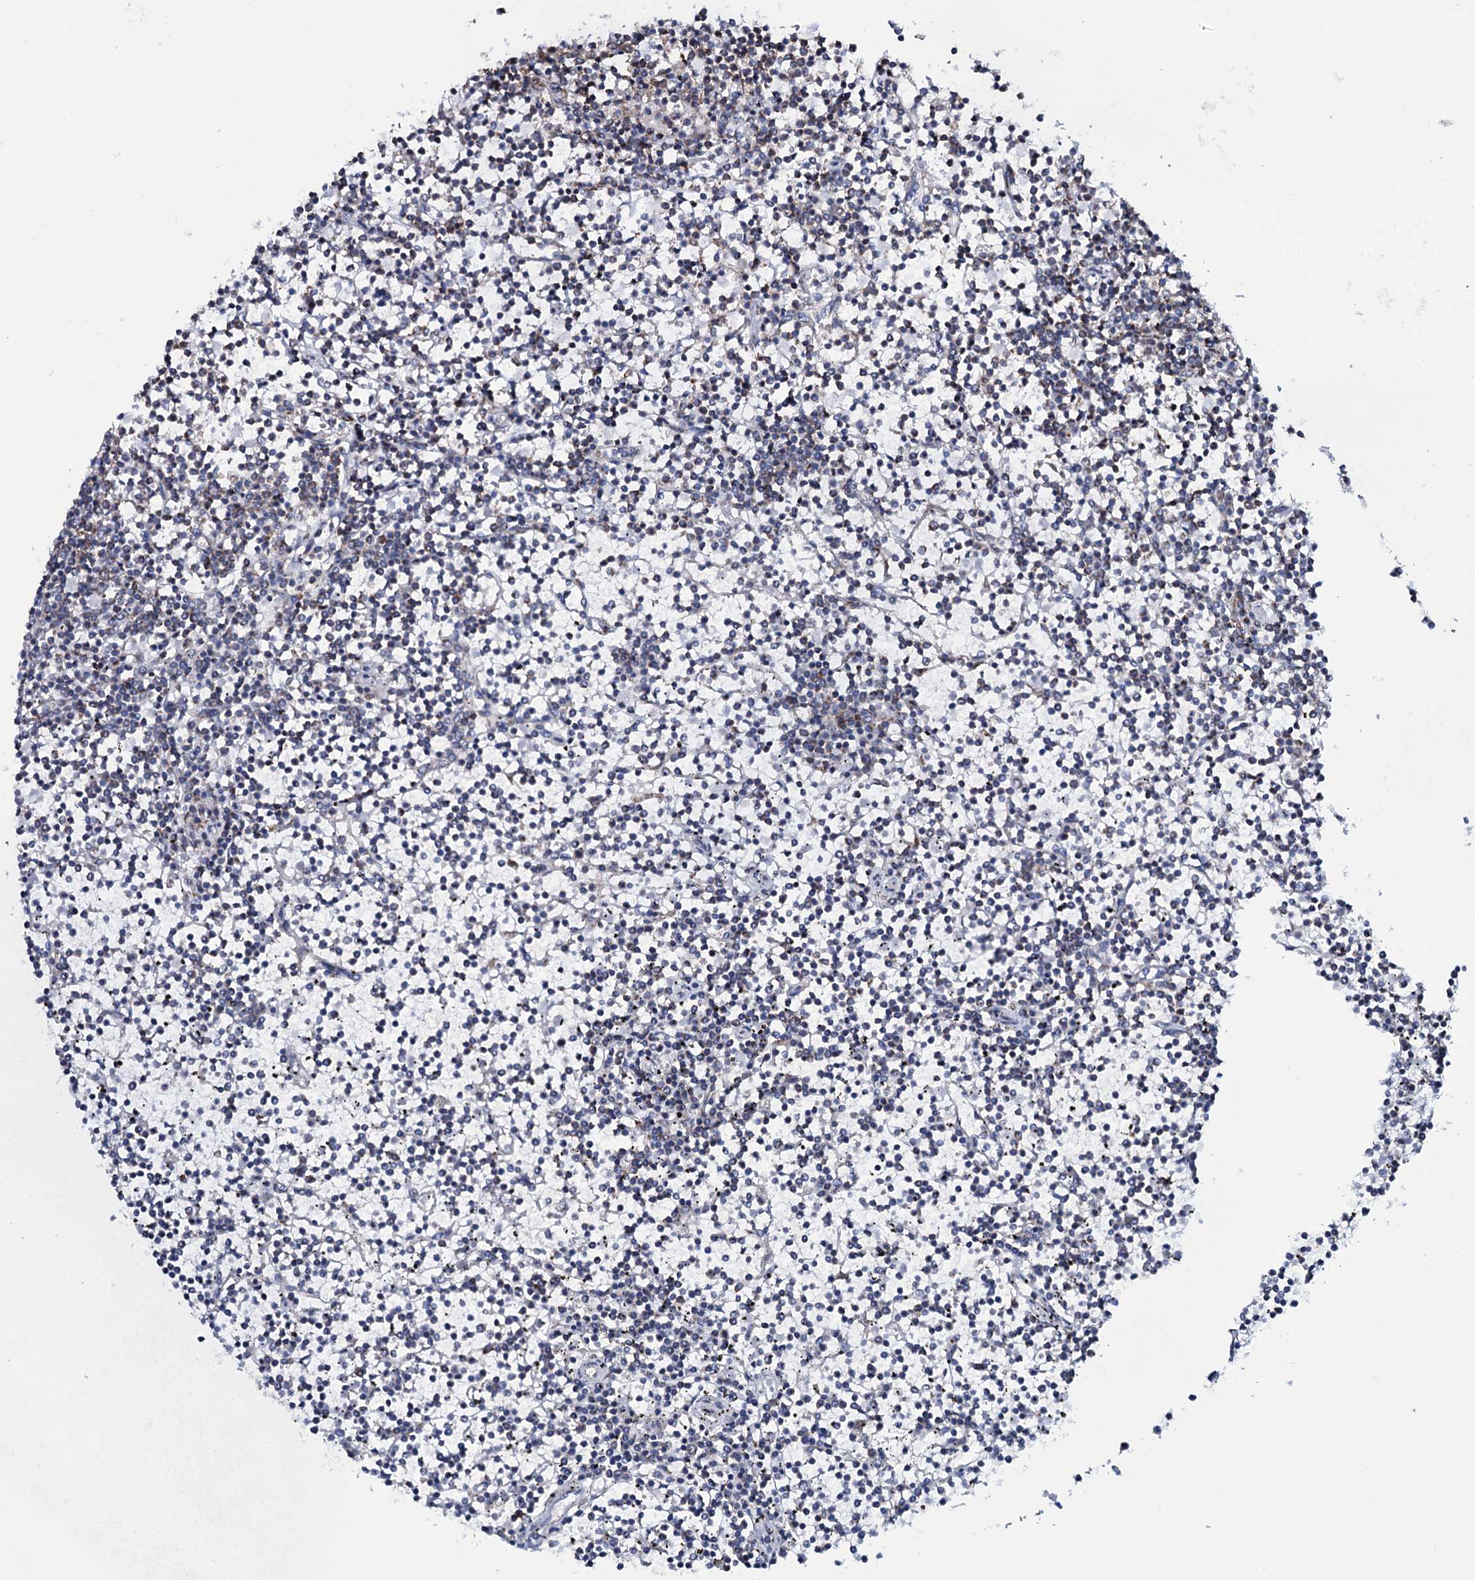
{"staining": {"intensity": "moderate", "quantity": "<25%", "location": "cytoplasmic/membranous"}, "tissue": "lymphoma", "cell_type": "Tumor cells", "image_type": "cancer", "snomed": [{"axis": "morphology", "description": "Malignant lymphoma, non-Hodgkin's type, Low grade"}, {"axis": "topography", "description": "Spleen"}], "caption": "A photomicrograph of lymphoma stained for a protein shows moderate cytoplasmic/membranous brown staining in tumor cells.", "gene": "MRPS35", "patient": {"sex": "female", "age": 19}}